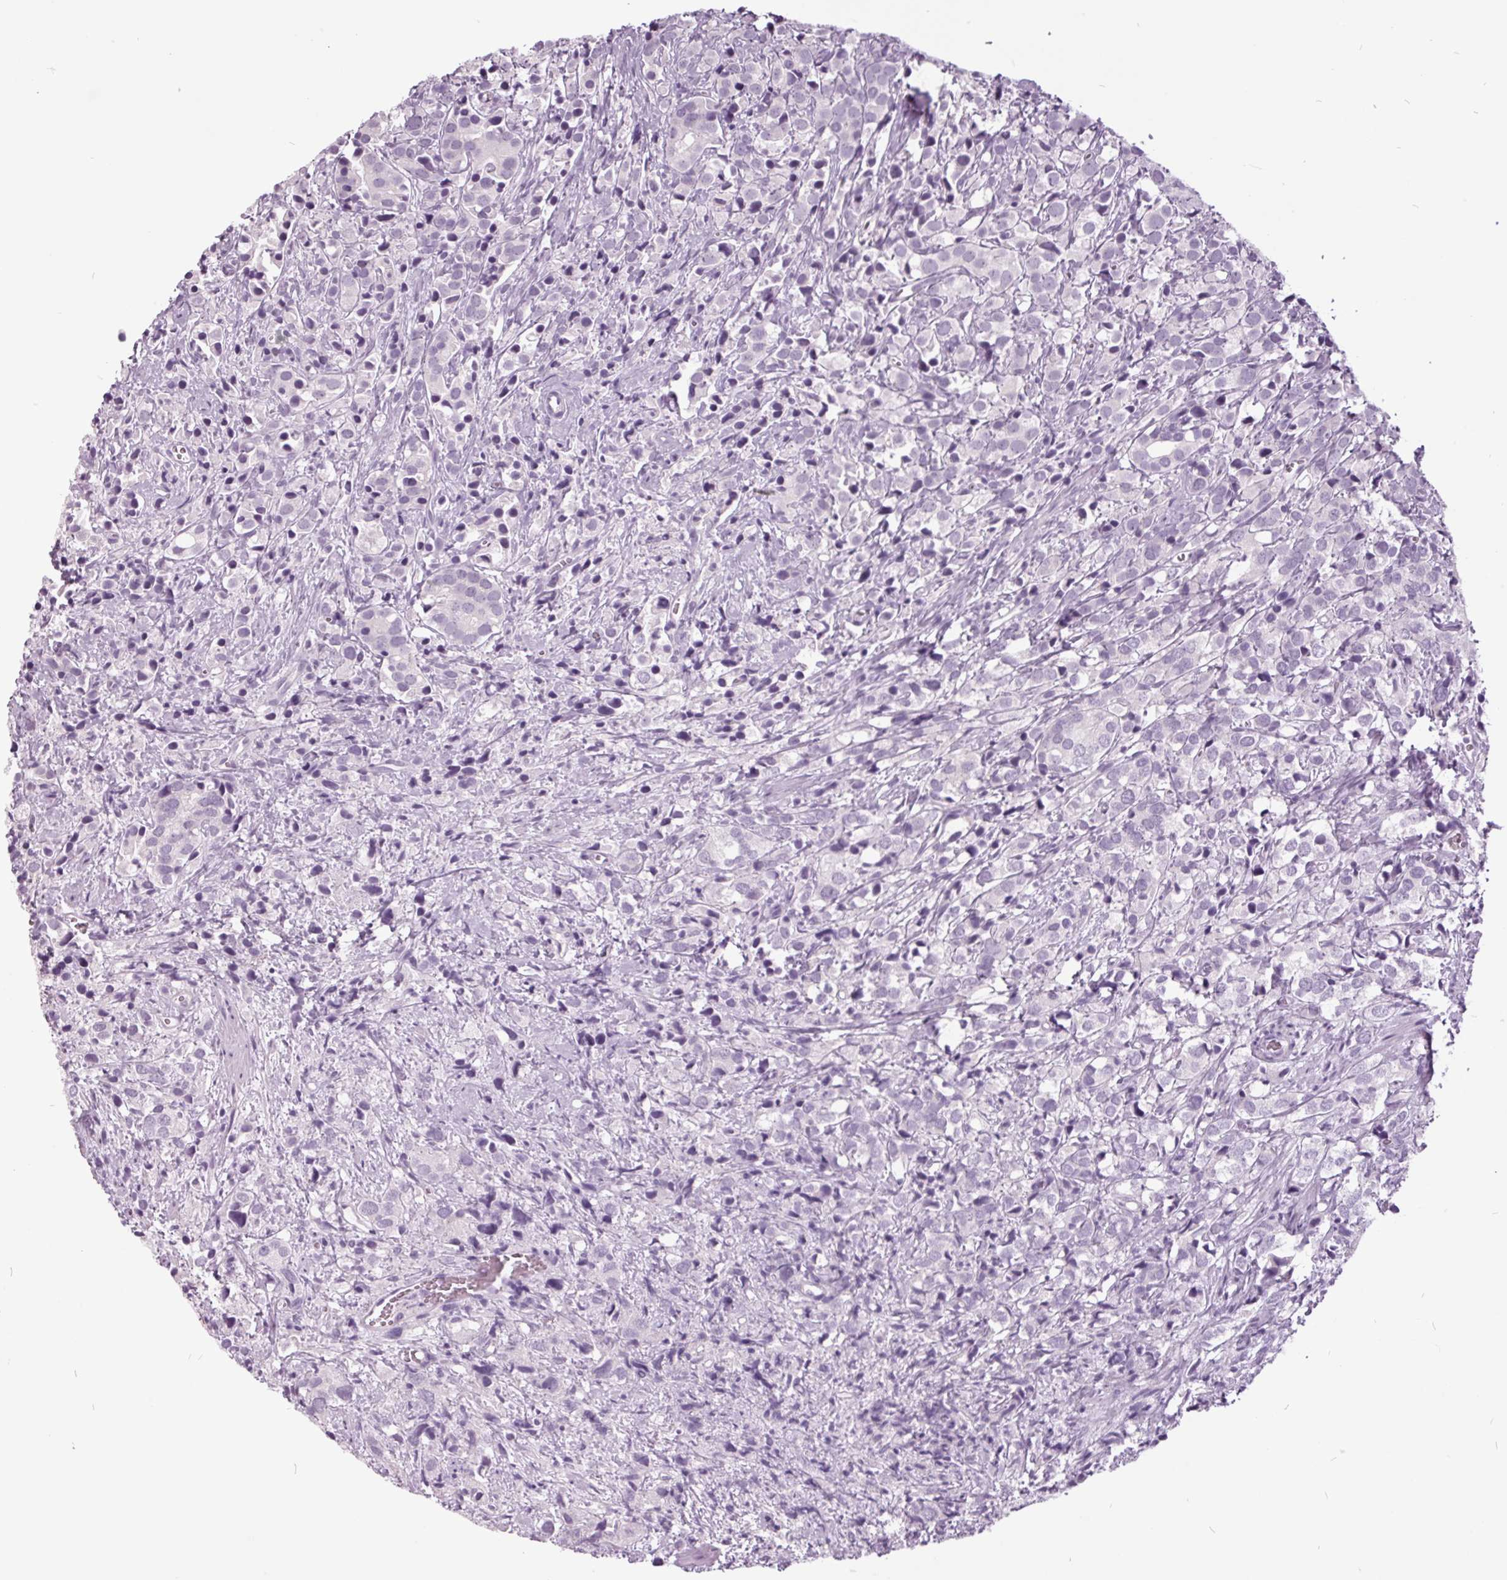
{"staining": {"intensity": "negative", "quantity": "none", "location": "none"}, "tissue": "prostate cancer", "cell_type": "Tumor cells", "image_type": "cancer", "snomed": [{"axis": "morphology", "description": "Adenocarcinoma, High grade"}, {"axis": "topography", "description": "Prostate"}], "caption": "Immunohistochemical staining of prostate adenocarcinoma (high-grade) displays no significant expression in tumor cells.", "gene": "ODAD2", "patient": {"sex": "male", "age": 86}}